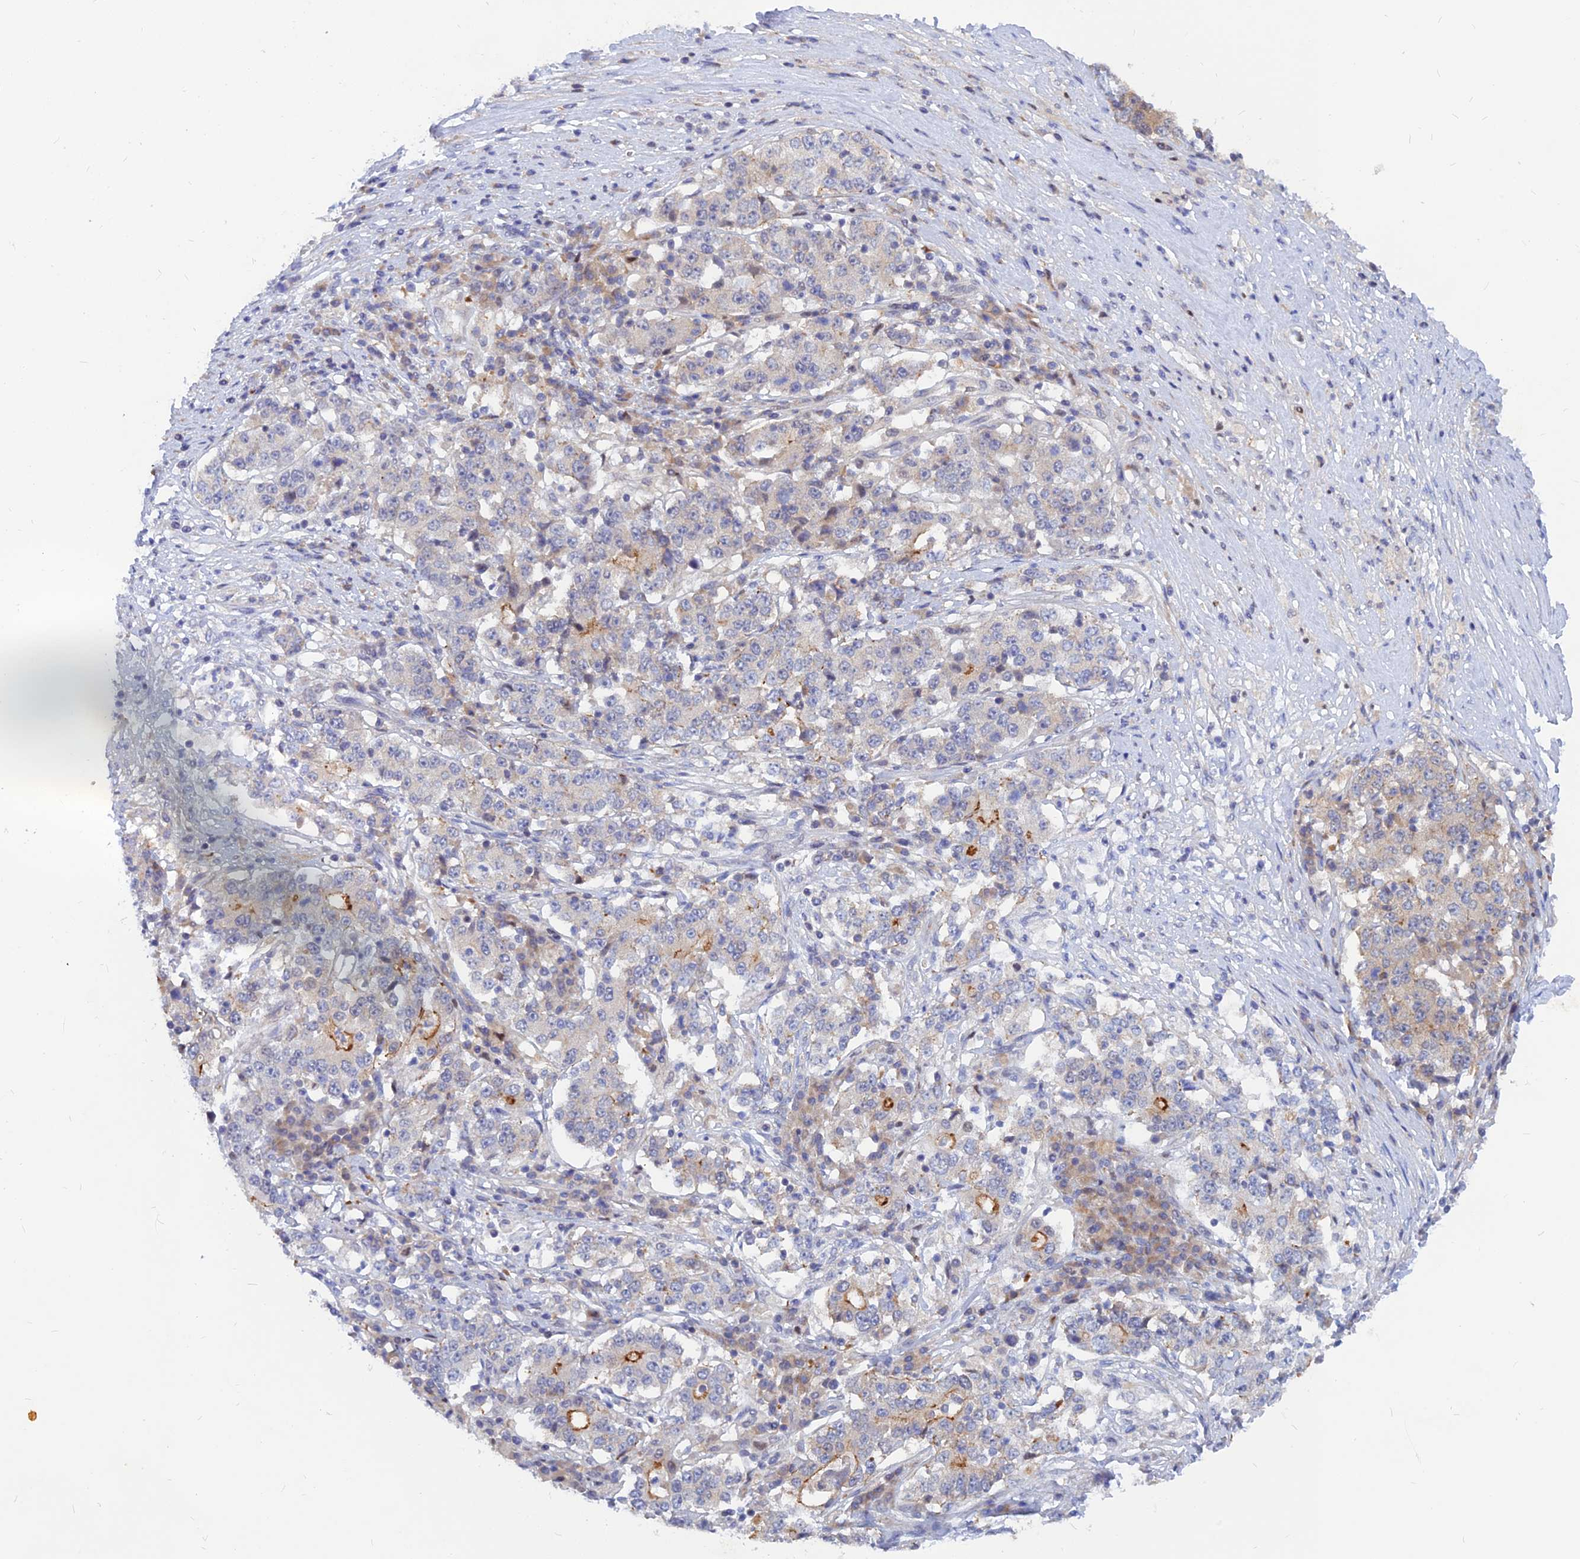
{"staining": {"intensity": "moderate", "quantity": "<25%", "location": "cytoplasmic/membranous"}, "tissue": "stomach cancer", "cell_type": "Tumor cells", "image_type": "cancer", "snomed": [{"axis": "morphology", "description": "Adenocarcinoma, NOS"}, {"axis": "topography", "description": "Stomach"}], "caption": "Protein staining of adenocarcinoma (stomach) tissue exhibits moderate cytoplasmic/membranous staining in about <25% of tumor cells.", "gene": "DNAJC16", "patient": {"sex": "male", "age": 59}}